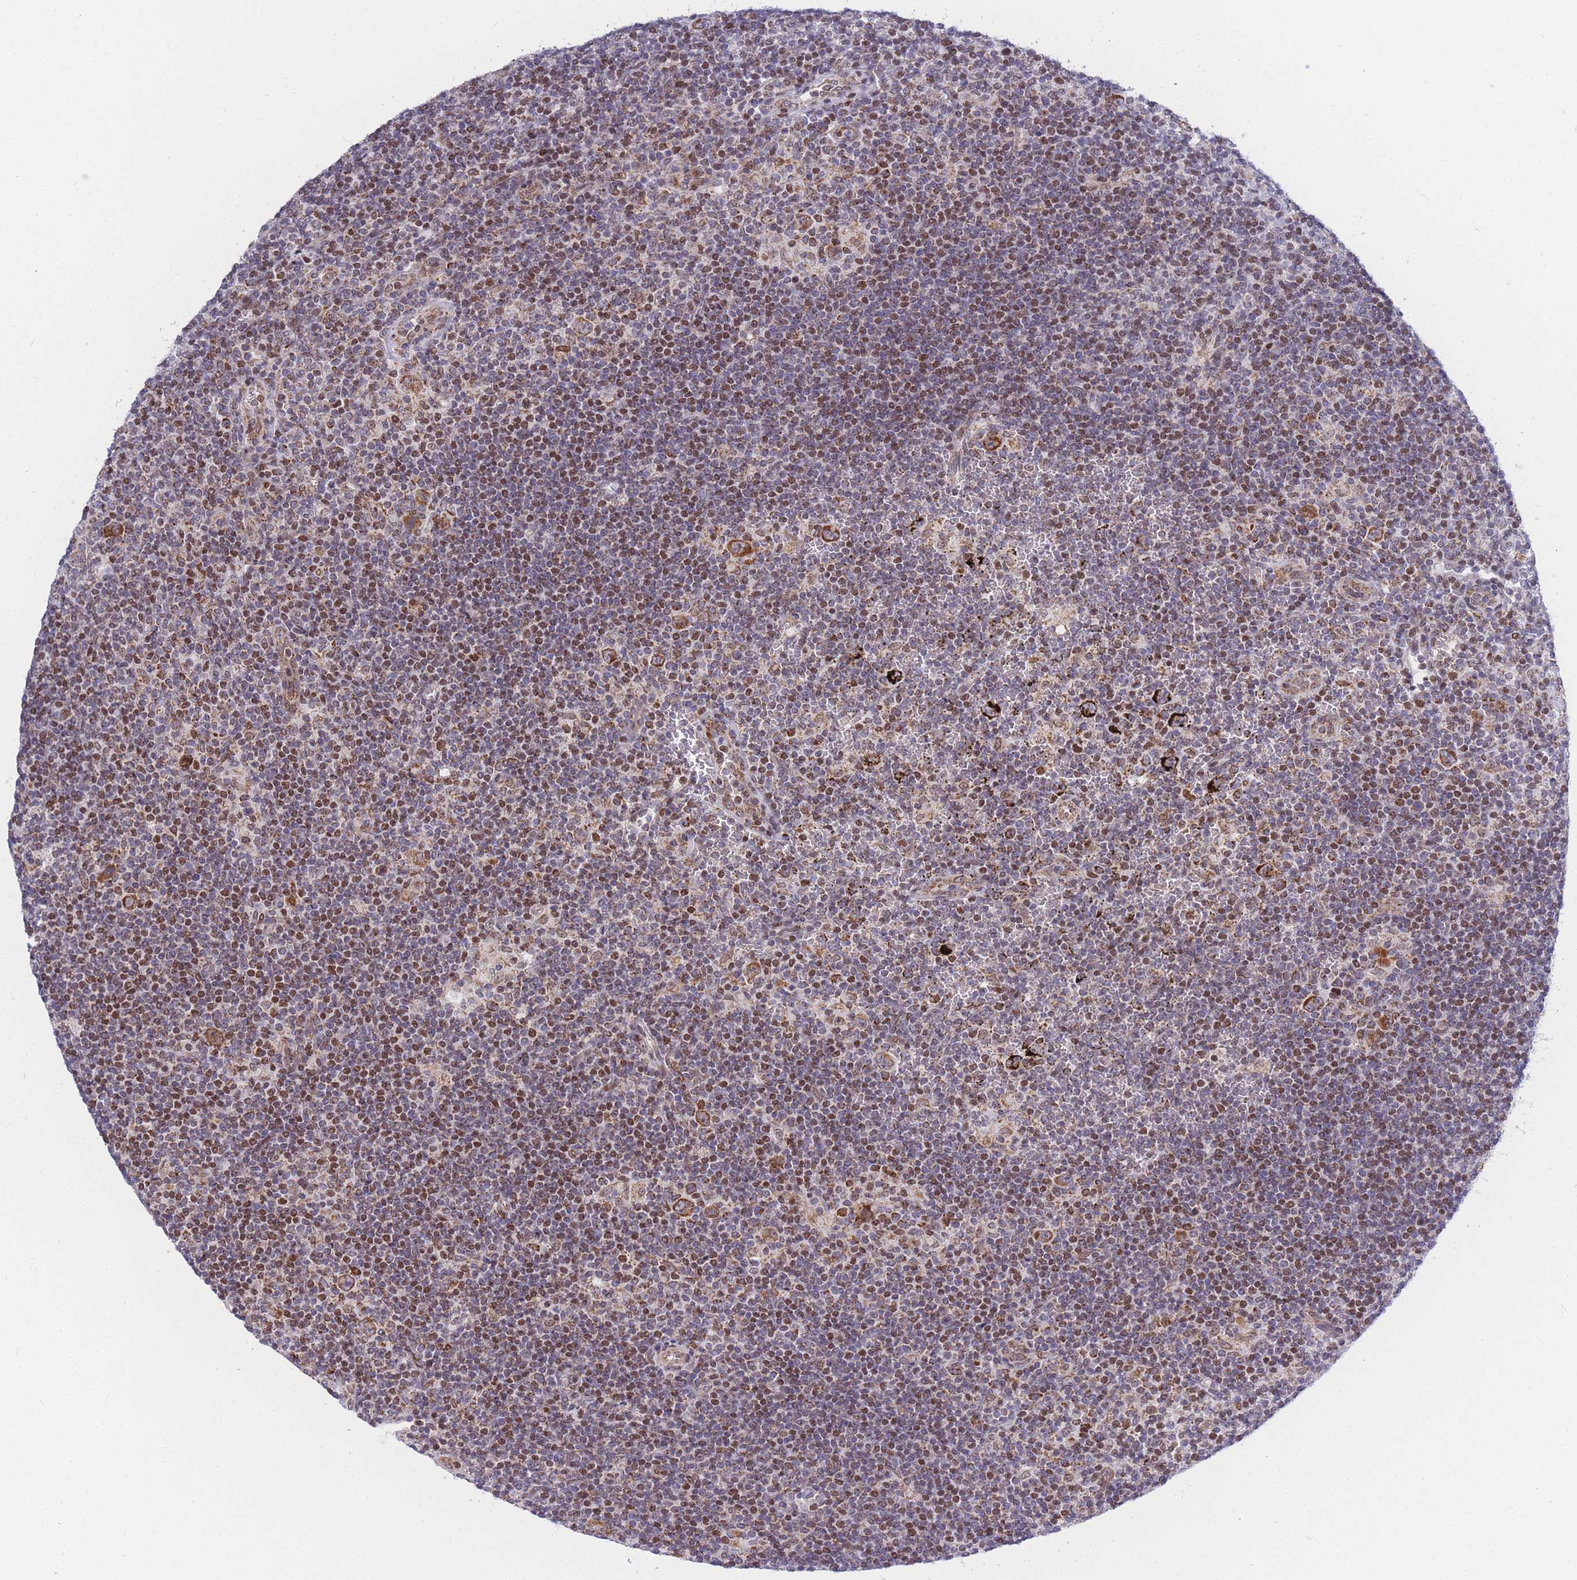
{"staining": {"intensity": "strong", "quantity": ">75%", "location": "cytoplasmic/membranous"}, "tissue": "lymphoma", "cell_type": "Tumor cells", "image_type": "cancer", "snomed": [{"axis": "morphology", "description": "Hodgkin's disease, NOS"}, {"axis": "topography", "description": "Lymph node"}], "caption": "Lymphoma stained with DAB immunohistochemistry (IHC) reveals high levels of strong cytoplasmic/membranous staining in approximately >75% of tumor cells.", "gene": "MOB4", "patient": {"sex": "female", "age": 57}}